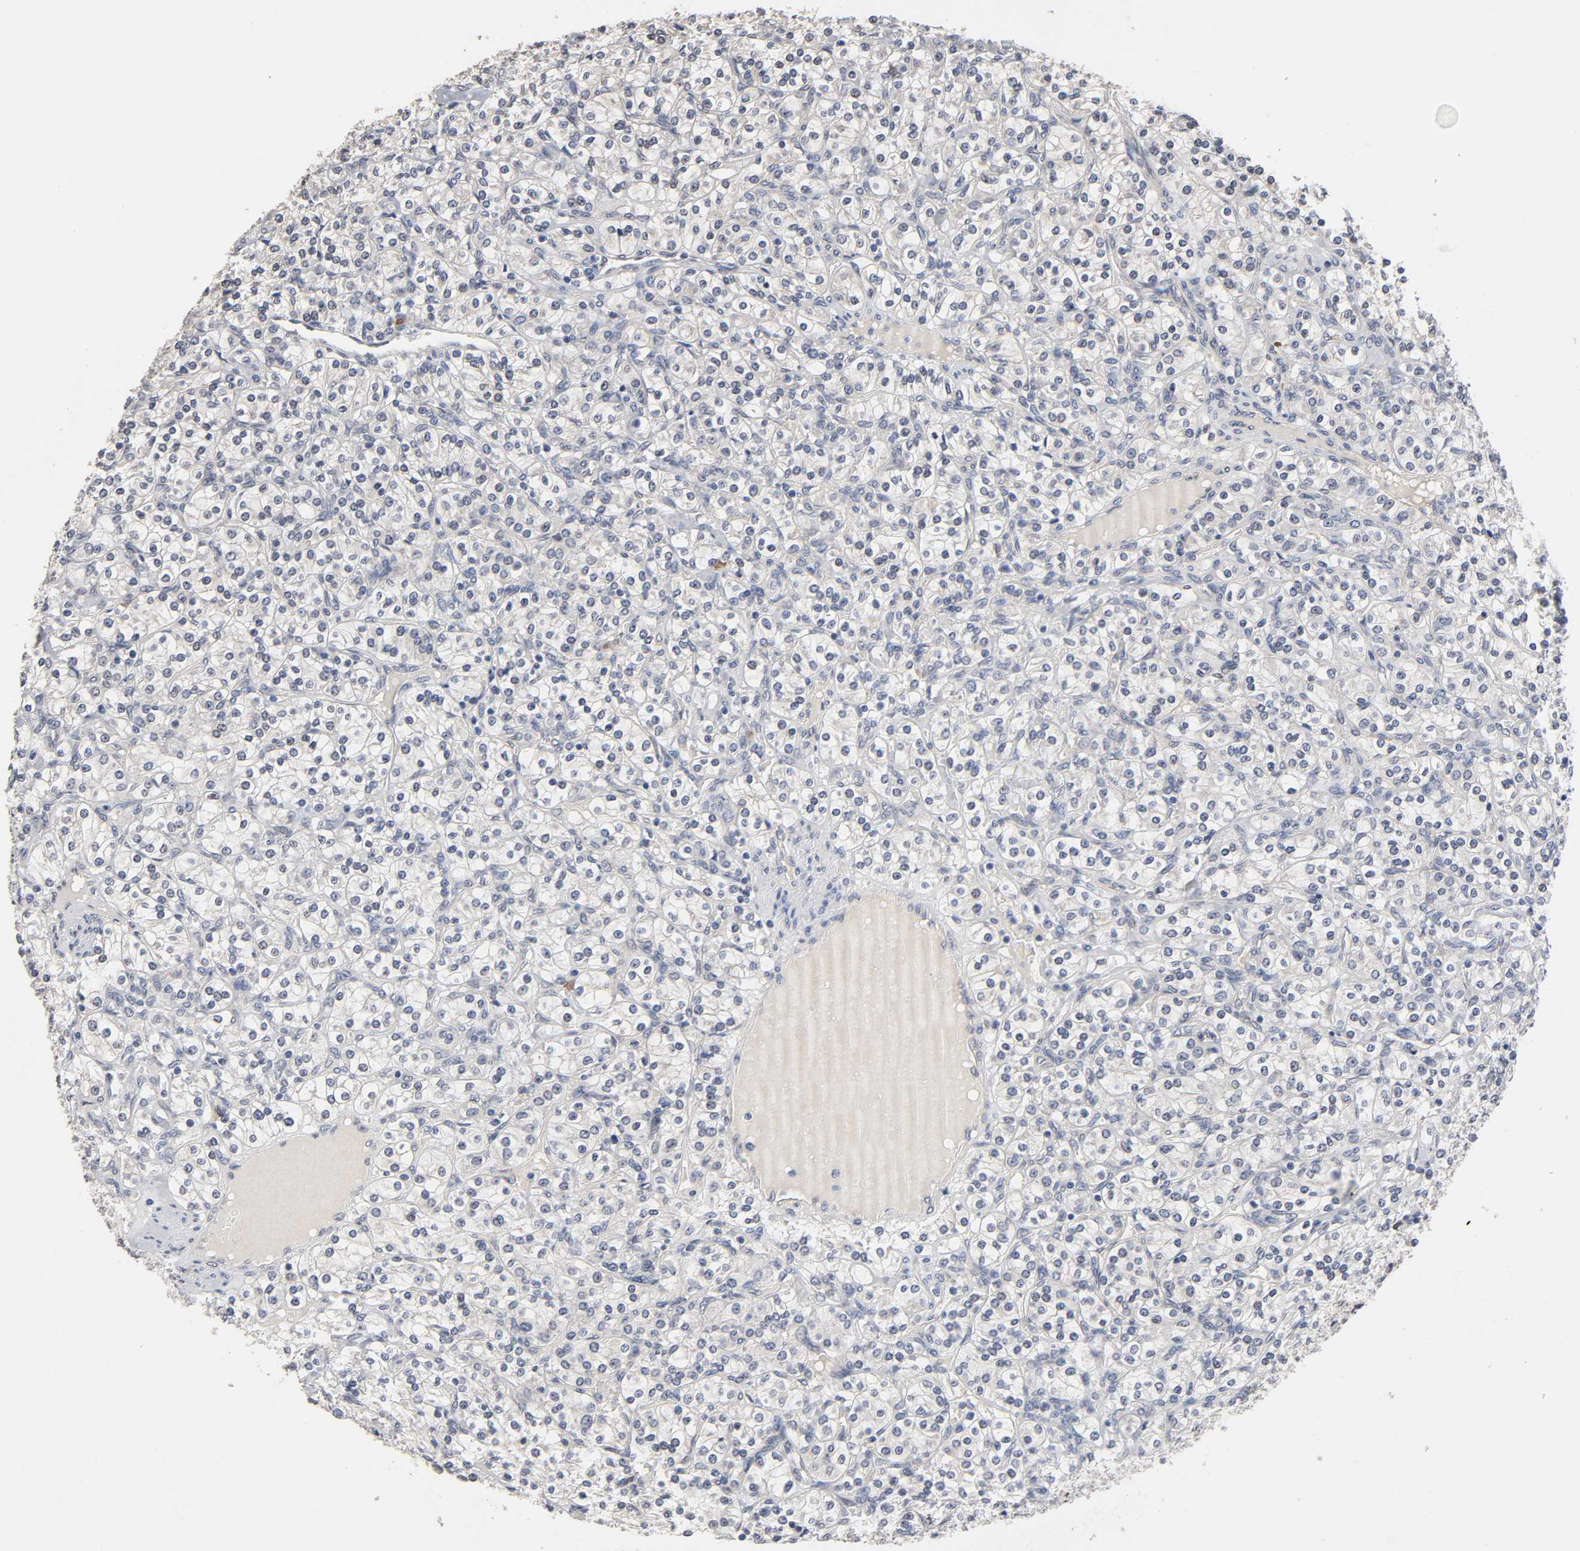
{"staining": {"intensity": "negative", "quantity": "none", "location": "none"}, "tissue": "renal cancer", "cell_type": "Tumor cells", "image_type": "cancer", "snomed": [{"axis": "morphology", "description": "Adenocarcinoma, NOS"}, {"axis": "topography", "description": "Kidney"}], "caption": "High power microscopy photomicrograph of an immunohistochemistry photomicrograph of renal adenocarcinoma, revealing no significant staining in tumor cells.", "gene": "HDLBP", "patient": {"sex": "male", "age": 77}}